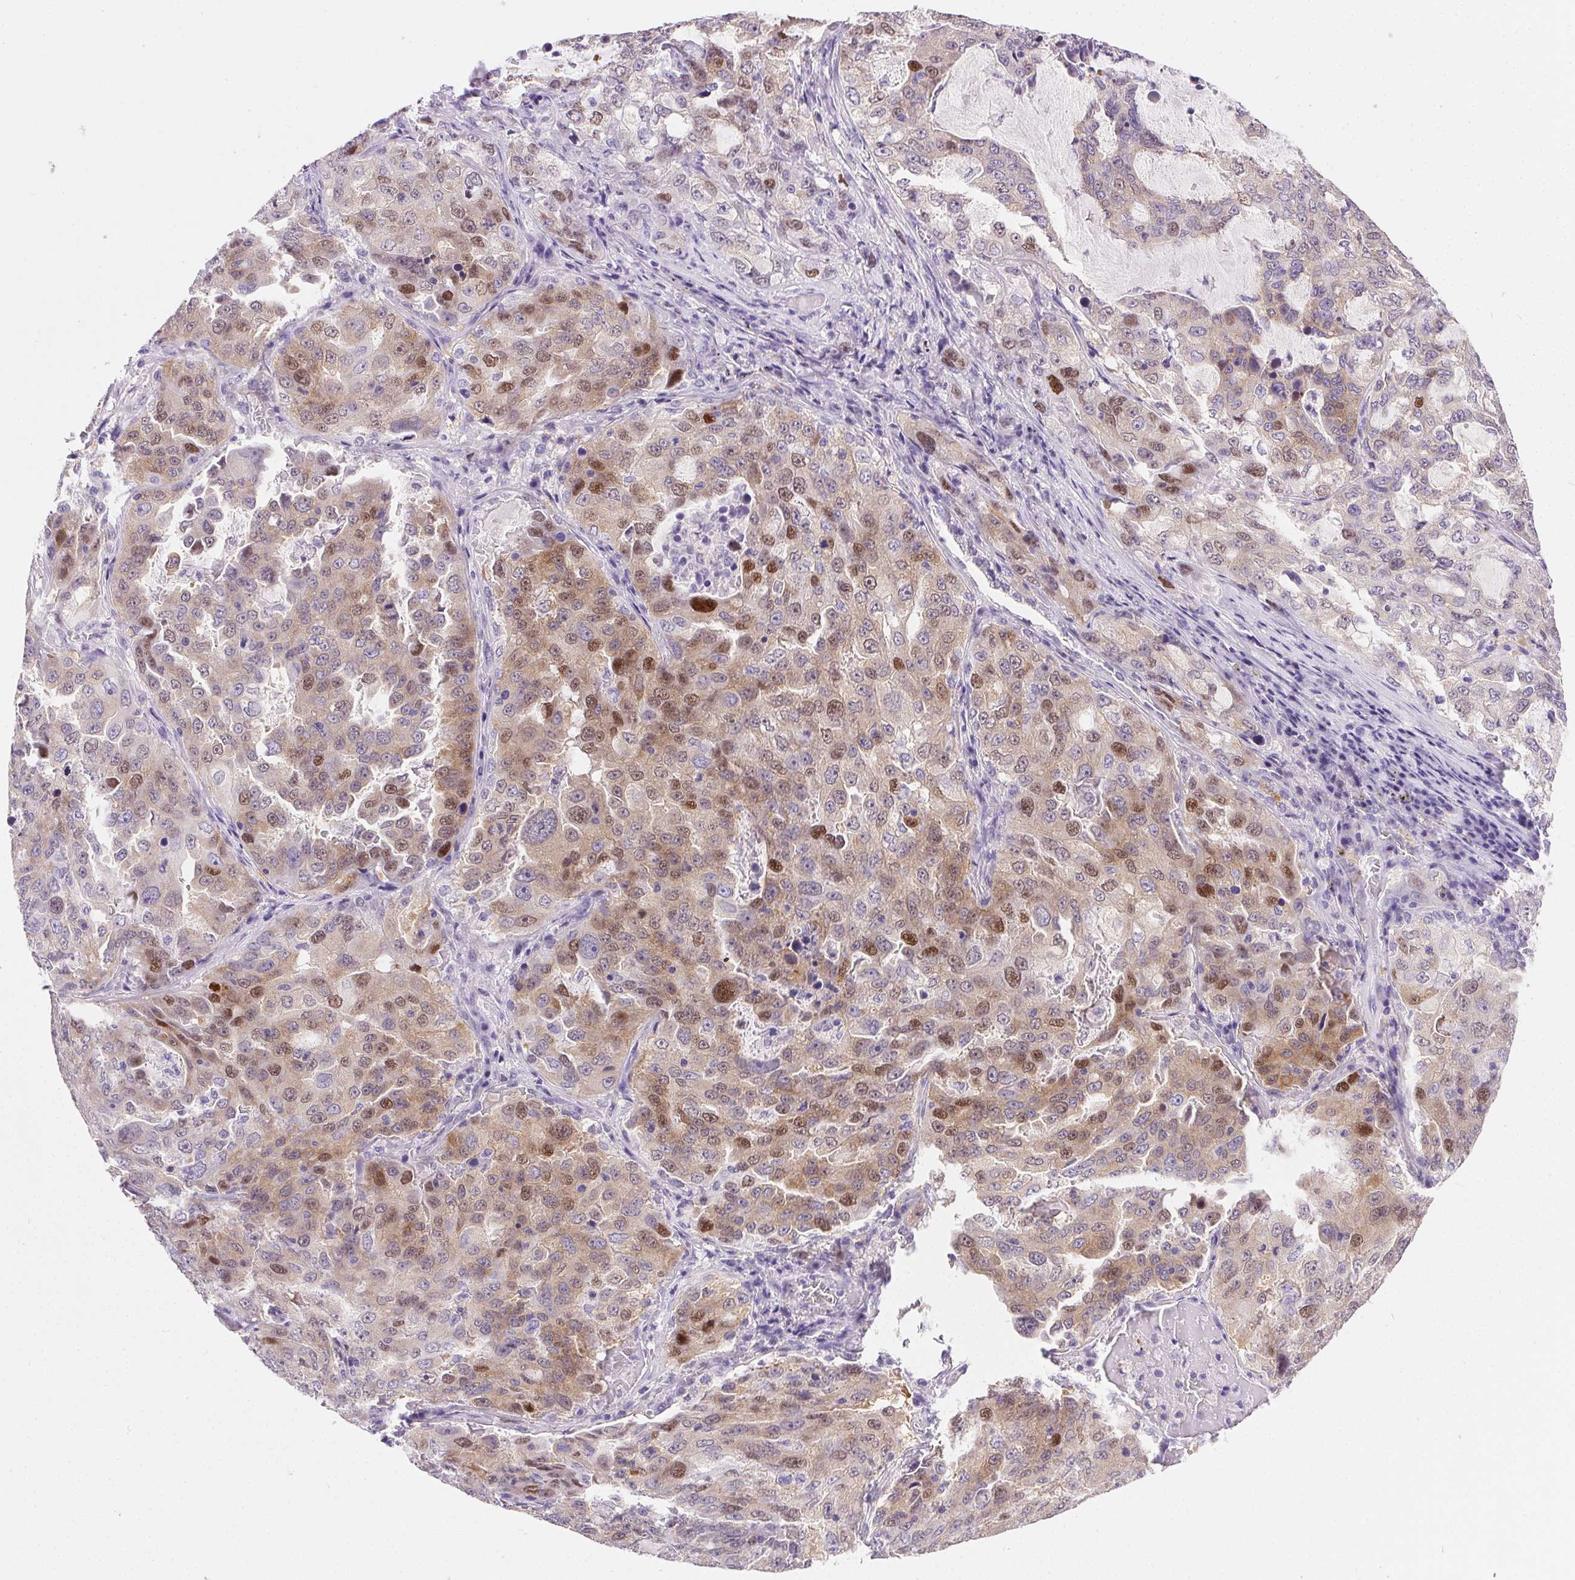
{"staining": {"intensity": "moderate", "quantity": "25%-75%", "location": "cytoplasmic/membranous,nuclear"}, "tissue": "lung cancer", "cell_type": "Tumor cells", "image_type": "cancer", "snomed": [{"axis": "morphology", "description": "Adenocarcinoma, NOS"}, {"axis": "topography", "description": "Lung"}], "caption": "Immunohistochemical staining of adenocarcinoma (lung) displays medium levels of moderate cytoplasmic/membranous and nuclear protein staining in about 25%-75% of tumor cells. The protein is stained brown, and the nuclei are stained in blue (DAB (3,3'-diaminobenzidine) IHC with brightfield microscopy, high magnification).", "gene": "SSTR4", "patient": {"sex": "female", "age": 61}}